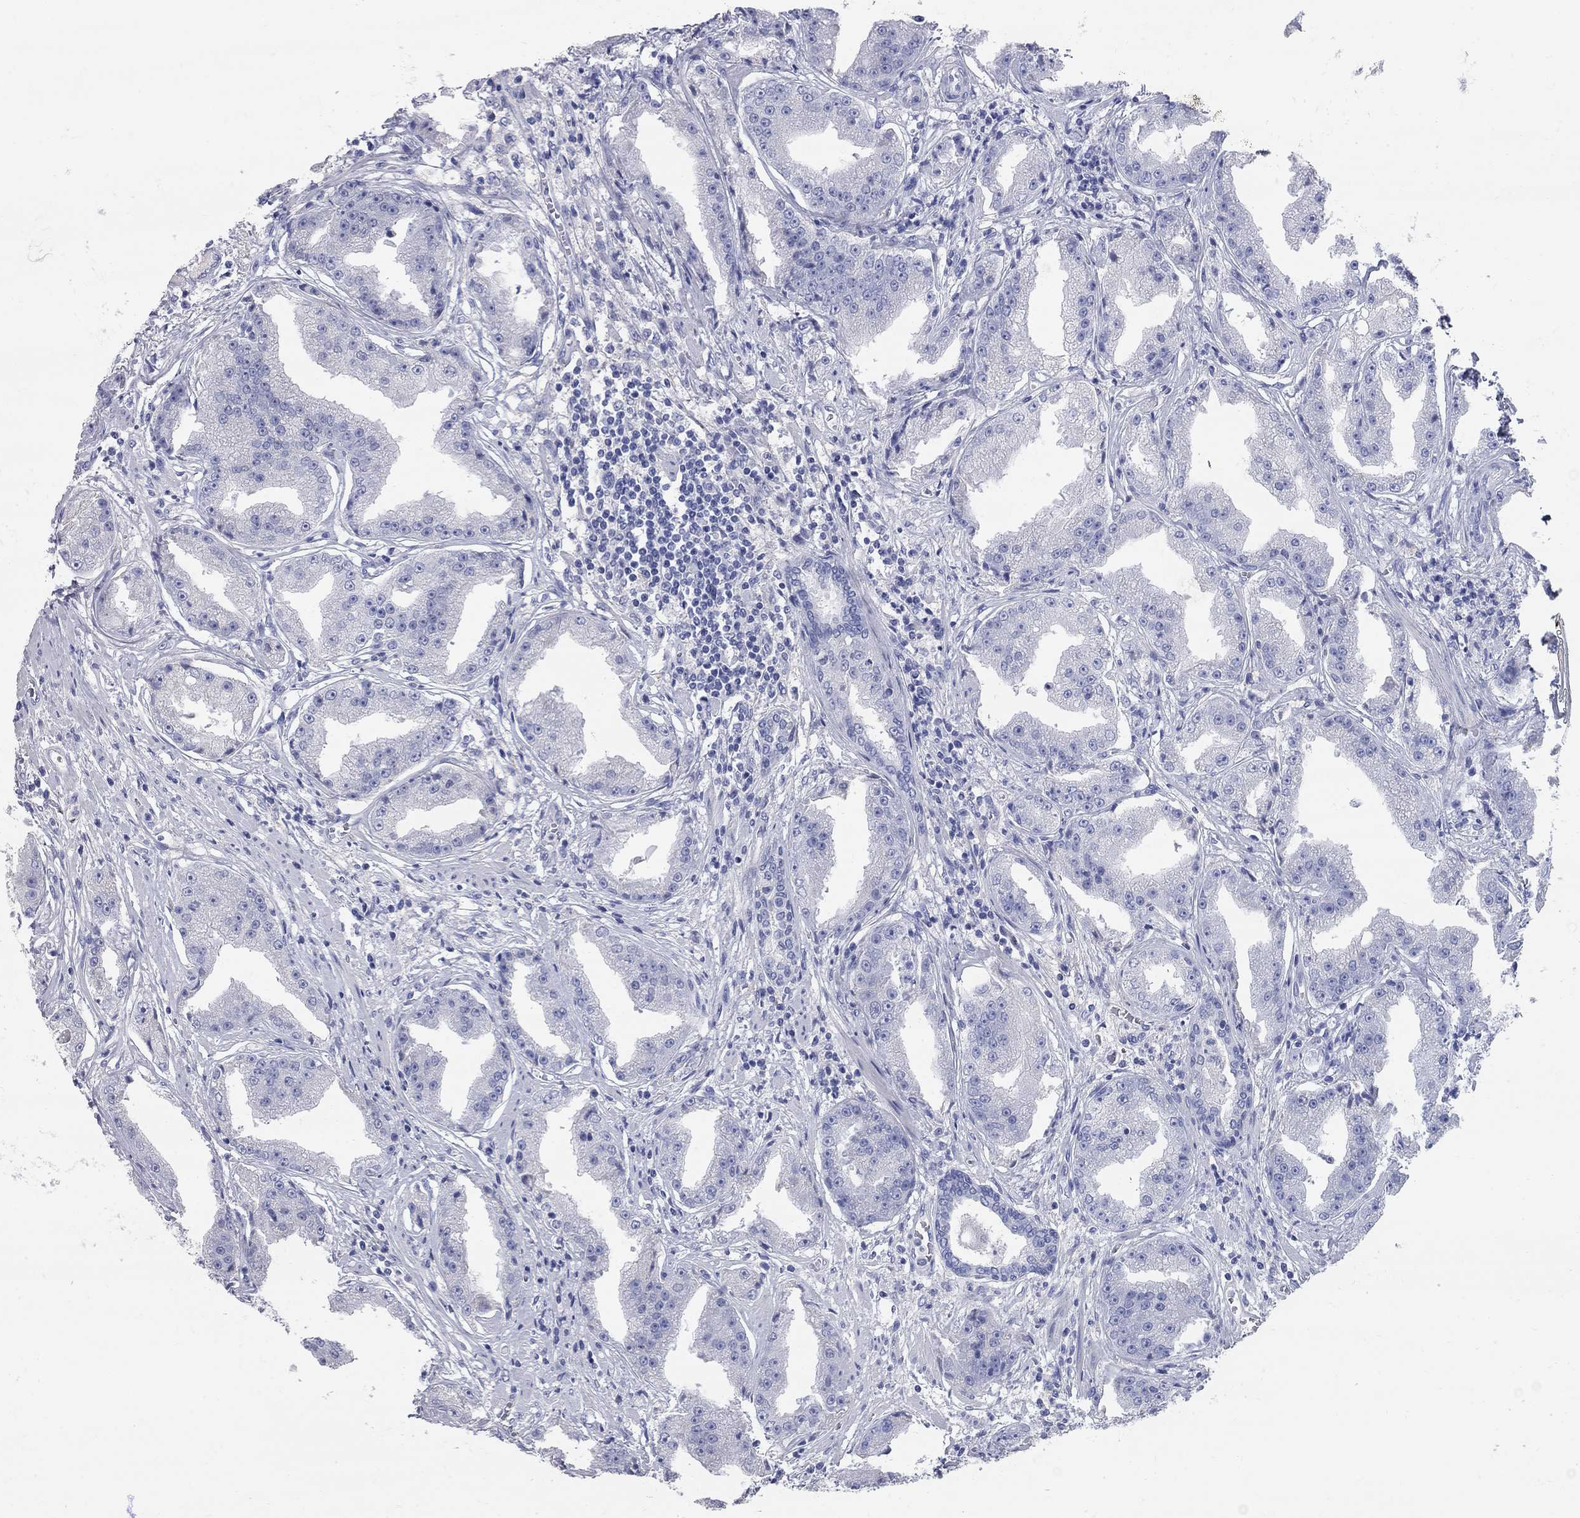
{"staining": {"intensity": "negative", "quantity": "none", "location": "none"}, "tissue": "prostate cancer", "cell_type": "Tumor cells", "image_type": "cancer", "snomed": [{"axis": "morphology", "description": "Adenocarcinoma, Low grade"}, {"axis": "topography", "description": "Prostate"}], "caption": "Immunohistochemistry (IHC) histopathology image of neoplastic tissue: prostate cancer (adenocarcinoma (low-grade)) stained with DAB demonstrates no significant protein positivity in tumor cells.", "gene": "AOX1", "patient": {"sex": "male", "age": 62}}